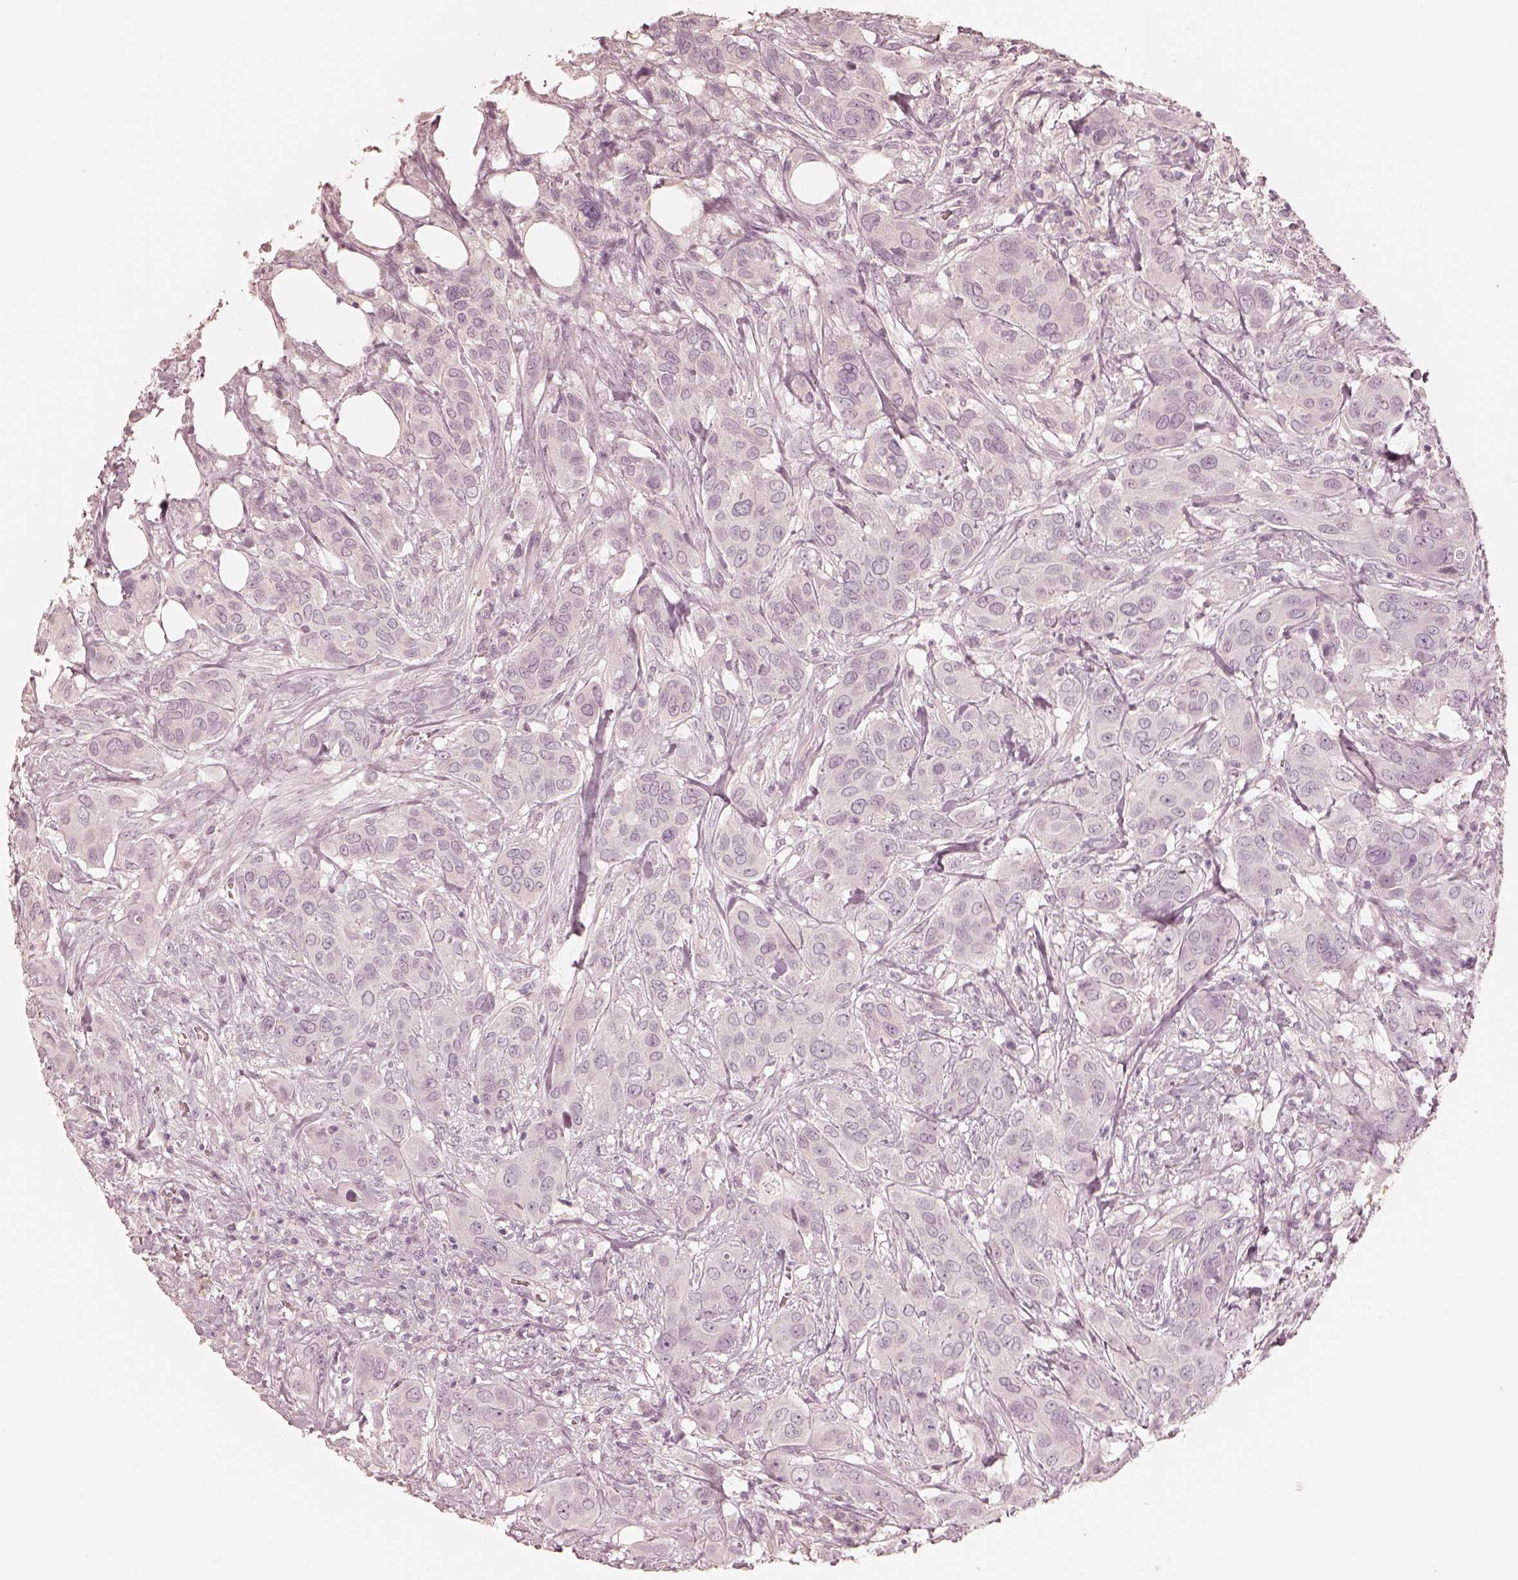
{"staining": {"intensity": "negative", "quantity": "none", "location": "none"}, "tissue": "urothelial cancer", "cell_type": "Tumor cells", "image_type": "cancer", "snomed": [{"axis": "morphology", "description": "Urothelial carcinoma, NOS"}, {"axis": "morphology", "description": "Urothelial carcinoma, High grade"}, {"axis": "topography", "description": "Urinary bladder"}], "caption": "This is an immunohistochemistry micrograph of urothelial carcinoma (high-grade). There is no expression in tumor cells.", "gene": "CALR3", "patient": {"sex": "male", "age": 63}}